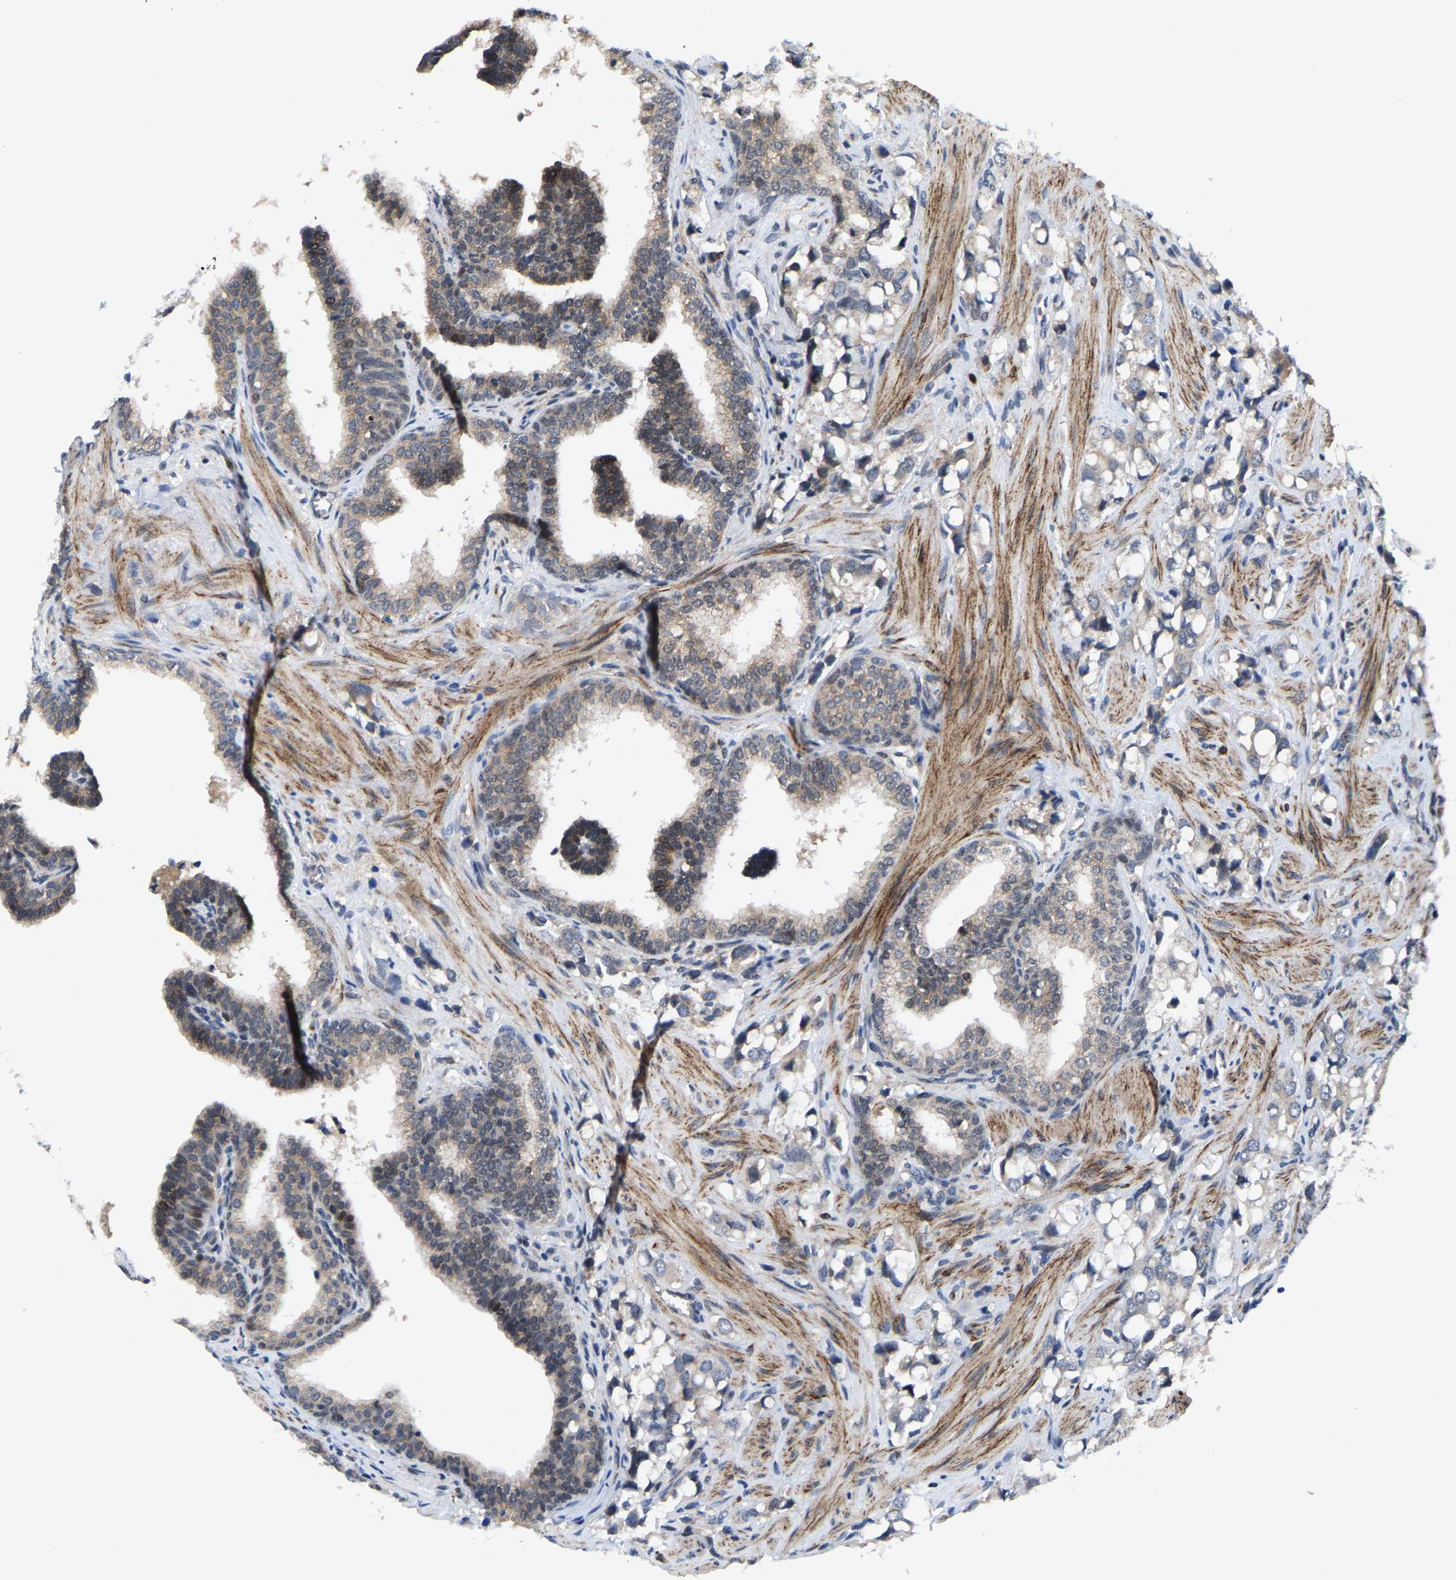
{"staining": {"intensity": "negative", "quantity": "none", "location": "none"}, "tissue": "prostate cancer", "cell_type": "Tumor cells", "image_type": "cancer", "snomed": [{"axis": "morphology", "description": "Adenocarcinoma, High grade"}, {"axis": "topography", "description": "Prostate"}], "caption": "Prostate adenocarcinoma (high-grade) was stained to show a protein in brown. There is no significant staining in tumor cells.", "gene": "TDRKH", "patient": {"sex": "male", "age": 52}}